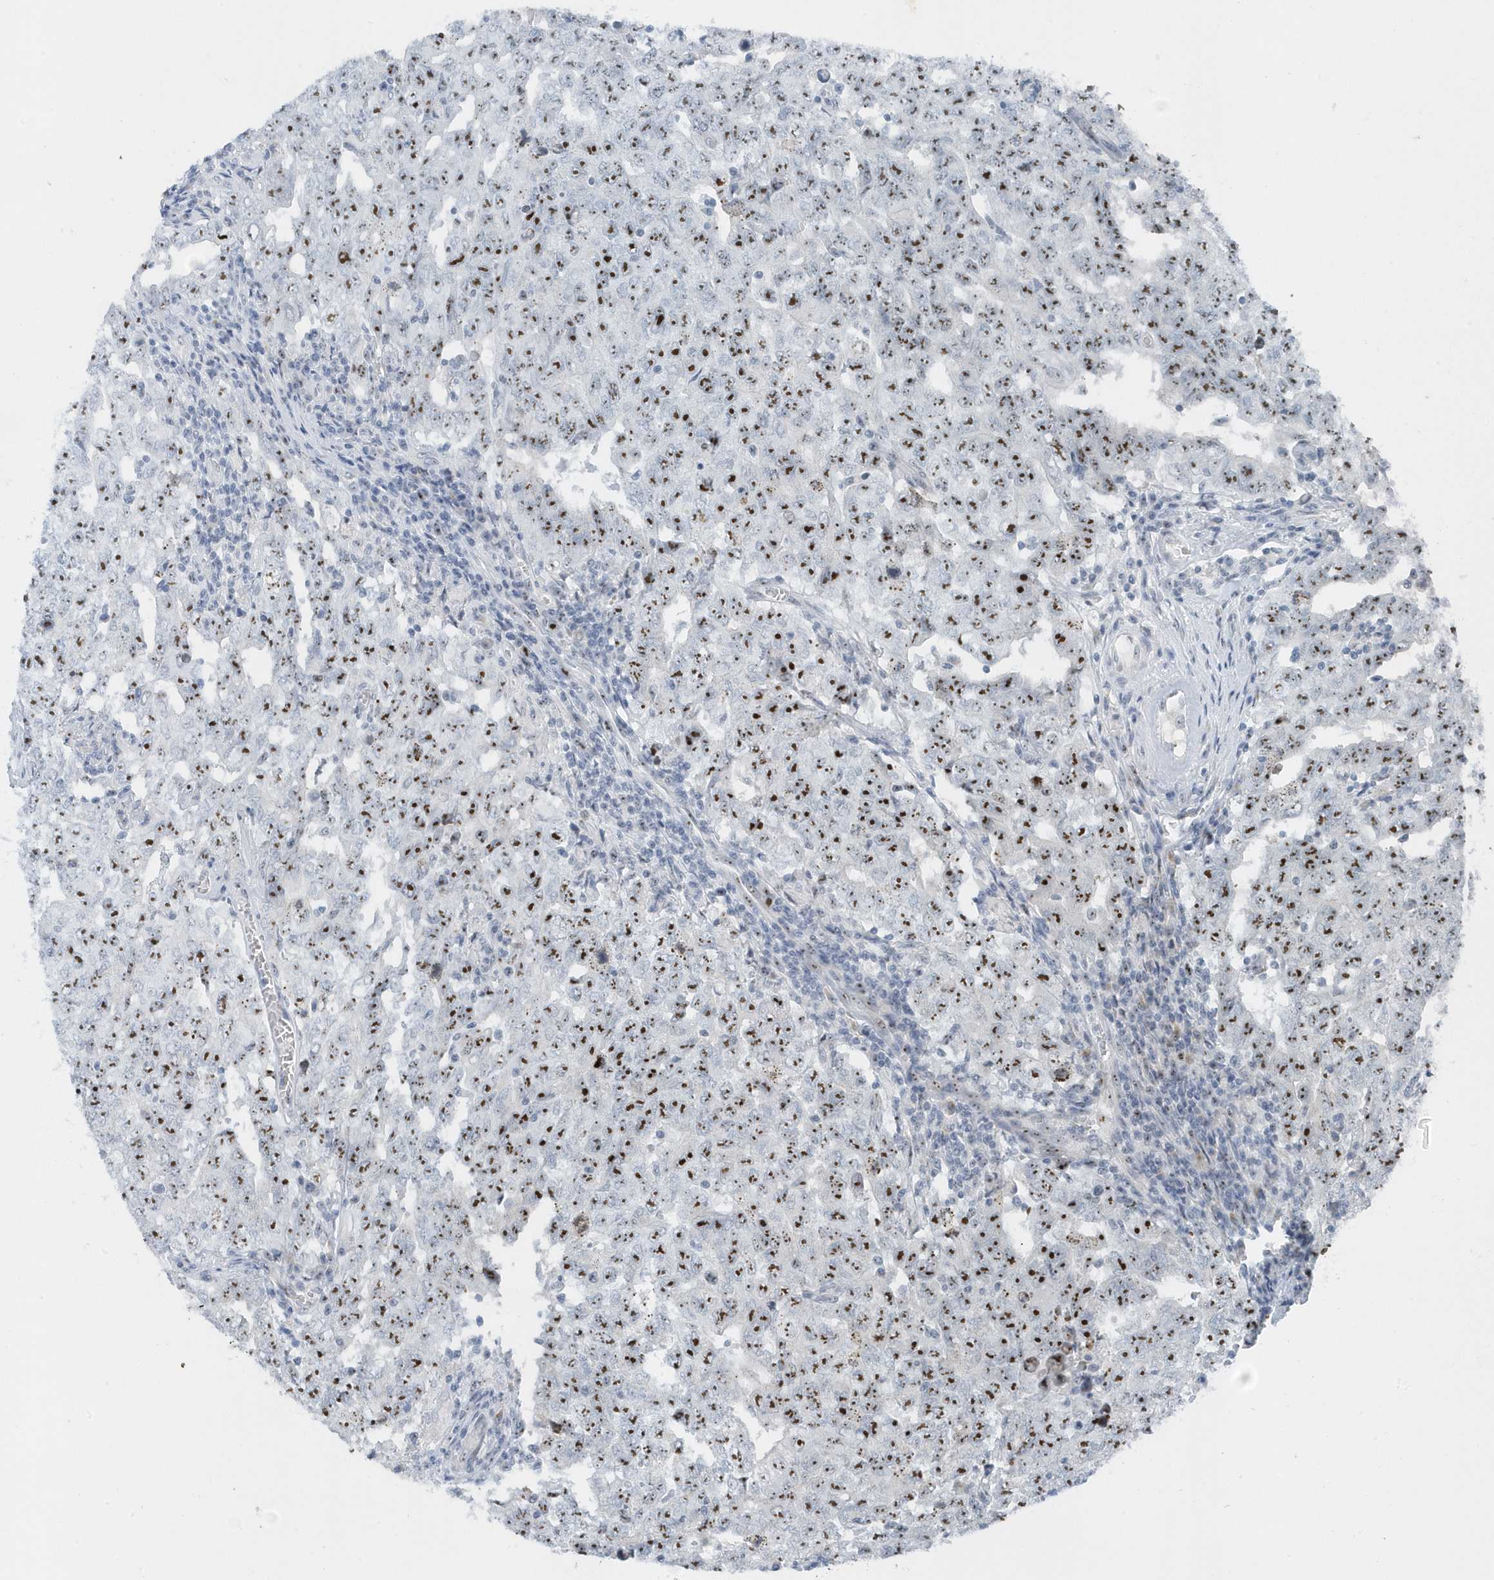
{"staining": {"intensity": "moderate", "quantity": ">75%", "location": "nuclear"}, "tissue": "testis cancer", "cell_type": "Tumor cells", "image_type": "cancer", "snomed": [{"axis": "morphology", "description": "Carcinoma, Embryonal, NOS"}, {"axis": "topography", "description": "Testis"}], "caption": "IHC (DAB (3,3'-diaminobenzidine)) staining of human testis embryonal carcinoma exhibits moderate nuclear protein expression in approximately >75% of tumor cells.", "gene": "RPF2", "patient": {"sex": "male", "age": 26}}